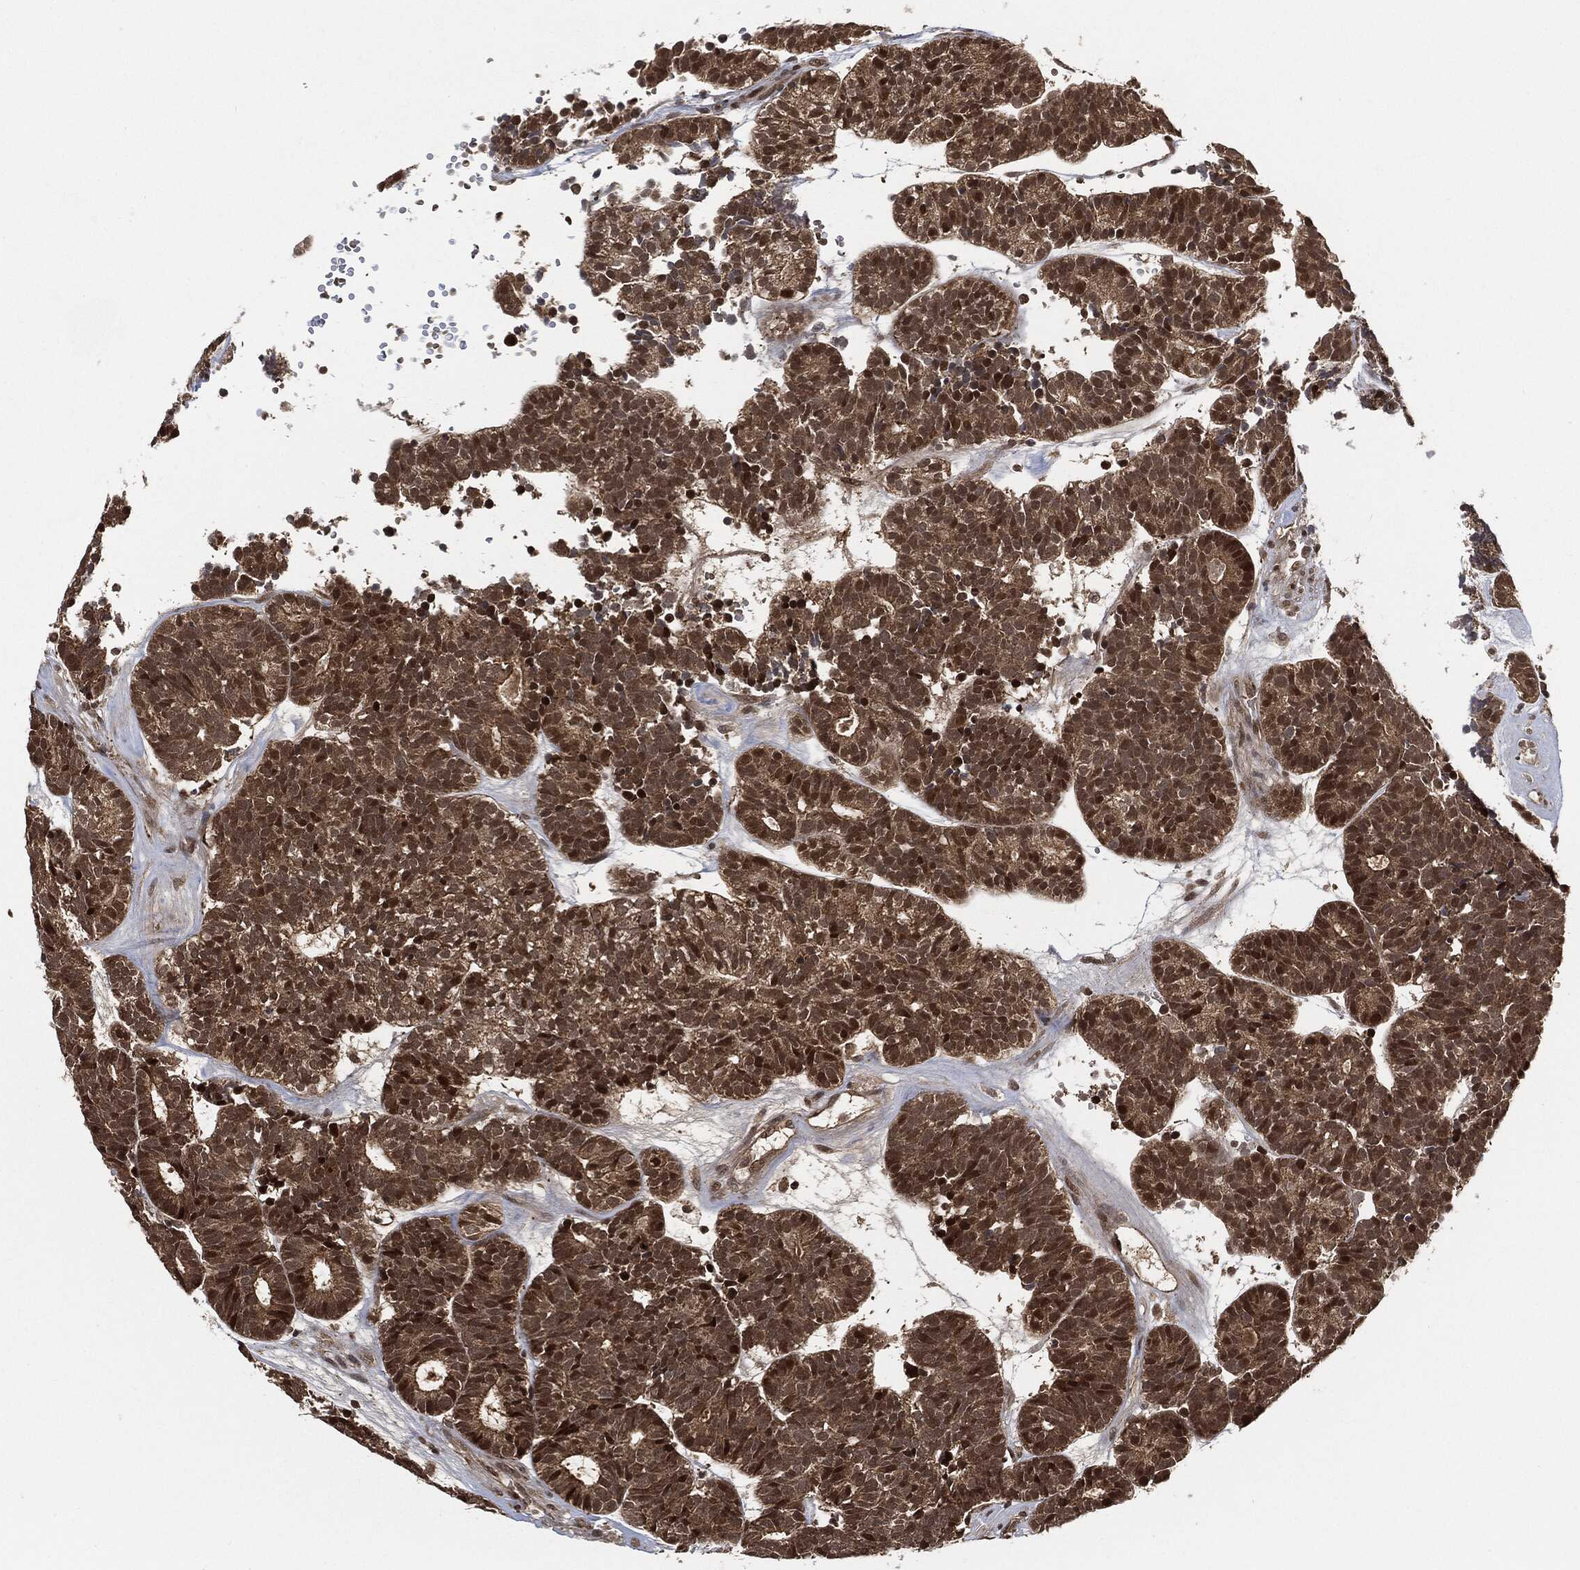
{"staining": {"intensity": "moderate", "quantity": ">75%", "location": "cytoplasmic/membranous,nuclear"}, "tissue": "head and neck cancer", "cell_type": "Tumor cells", "image_type": "cancer", "snomed": [{"axis": "morphology", "description": "Adenocarcinoma, NOS"}, {"axis": "topography", "description": "Head-Neck"}], "caption": "Head and neck adenocarcinoma was stained to show a protein in brown. There is medium levels of moderate cytoplasmic/membranous and nuclear expression in about >75% of tumor cells.", "gene": "CUTA", "patient": {"sex": "female", "age": 81}}